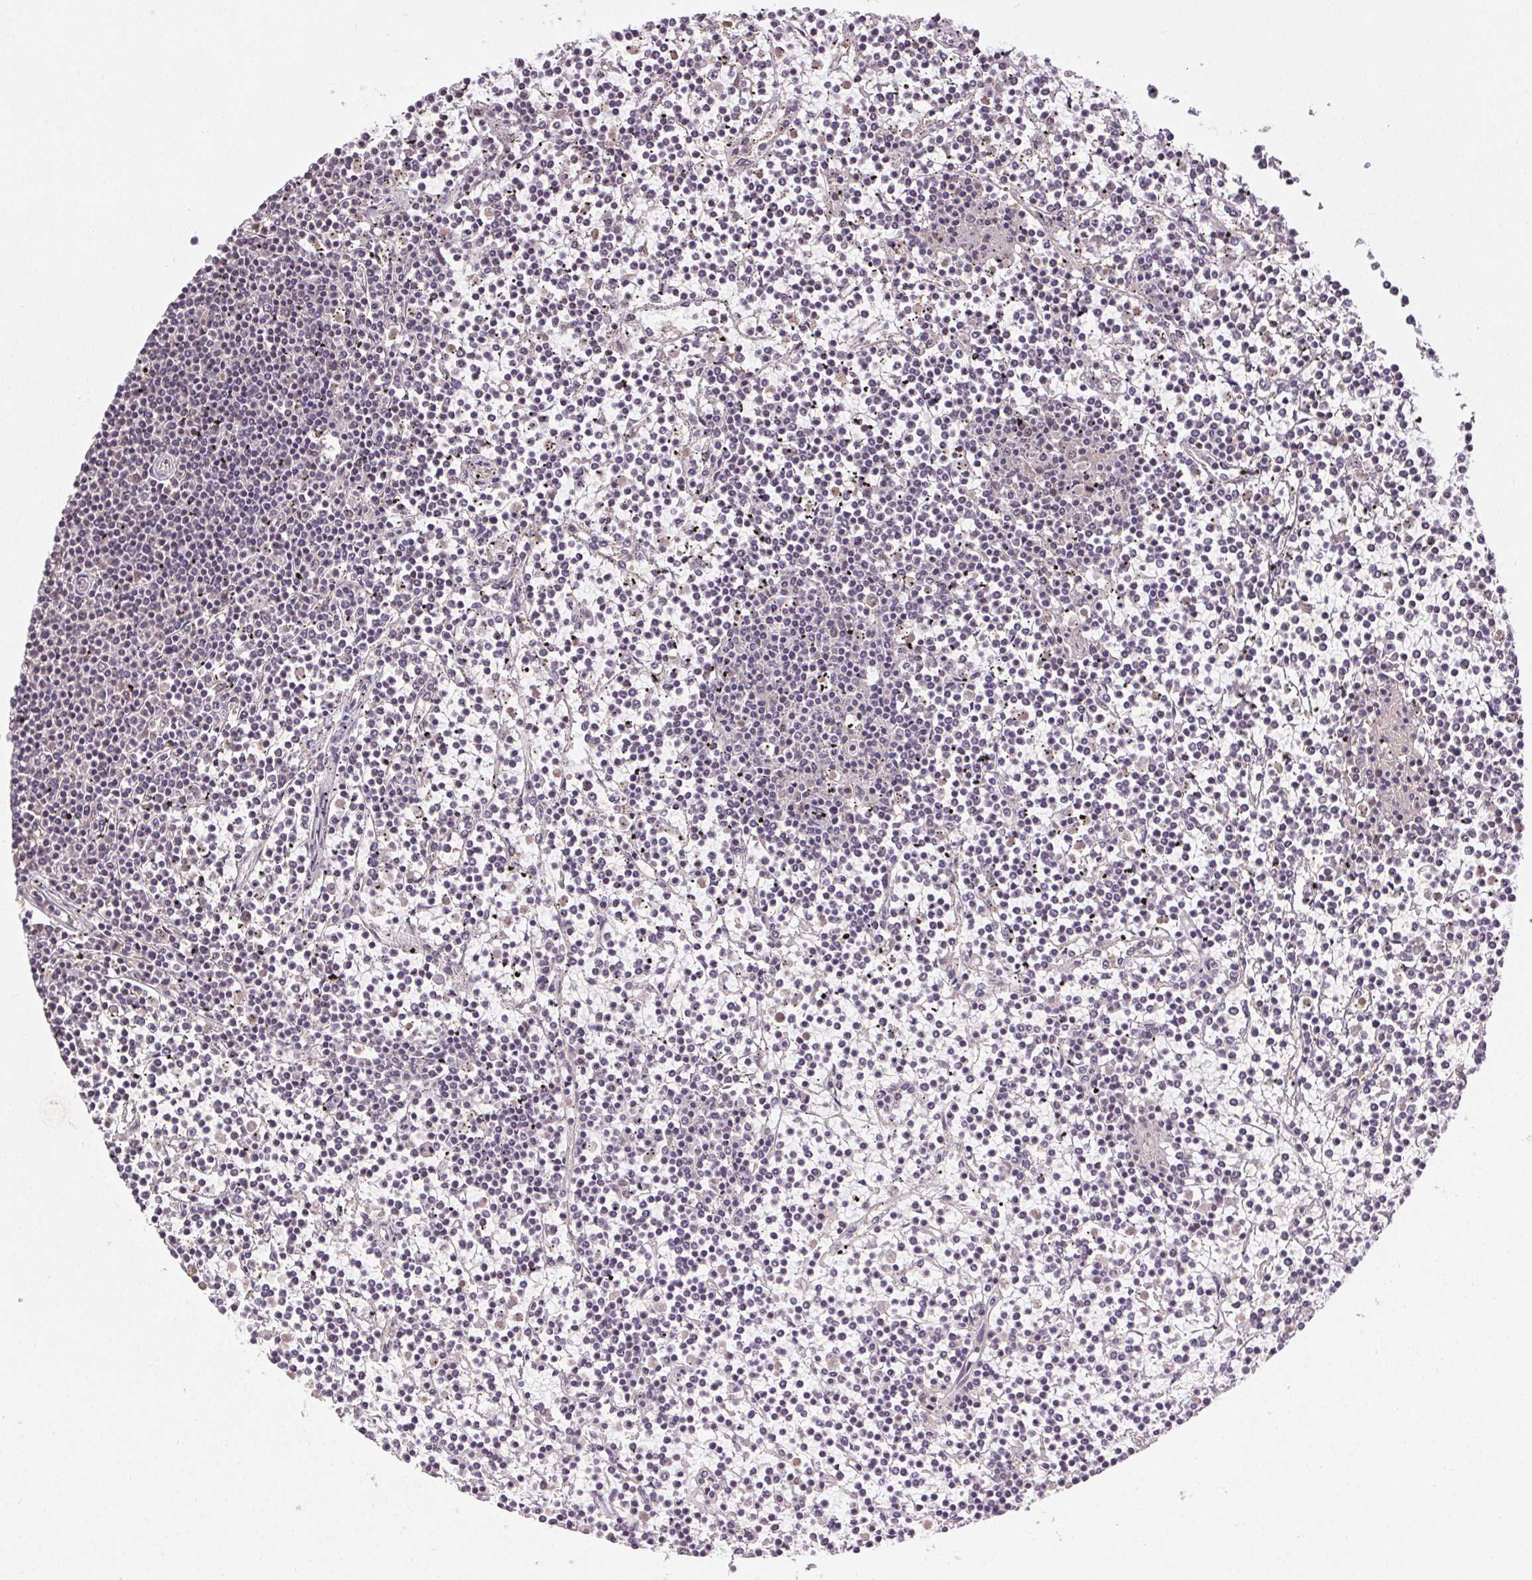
{"staining": {"intensity": "negative", "quantity": "none", "location": "none"}, "tissue": "lymphoma", "cell_type": "Tumor cells", "image_type": "cancer", "snomed": [{"axis": "morphology", "description": "Malignant lymphoma, non-Hodgkin's type, Low grade"}, {"axis": "topography", "description": "Spleen"}], "caption": "Human lymphoma stained for a protein using IHC reveals no positivity in tumor cells.", "gene": "ATP1B3", "patient": {"sex": "female", "age": 19}}